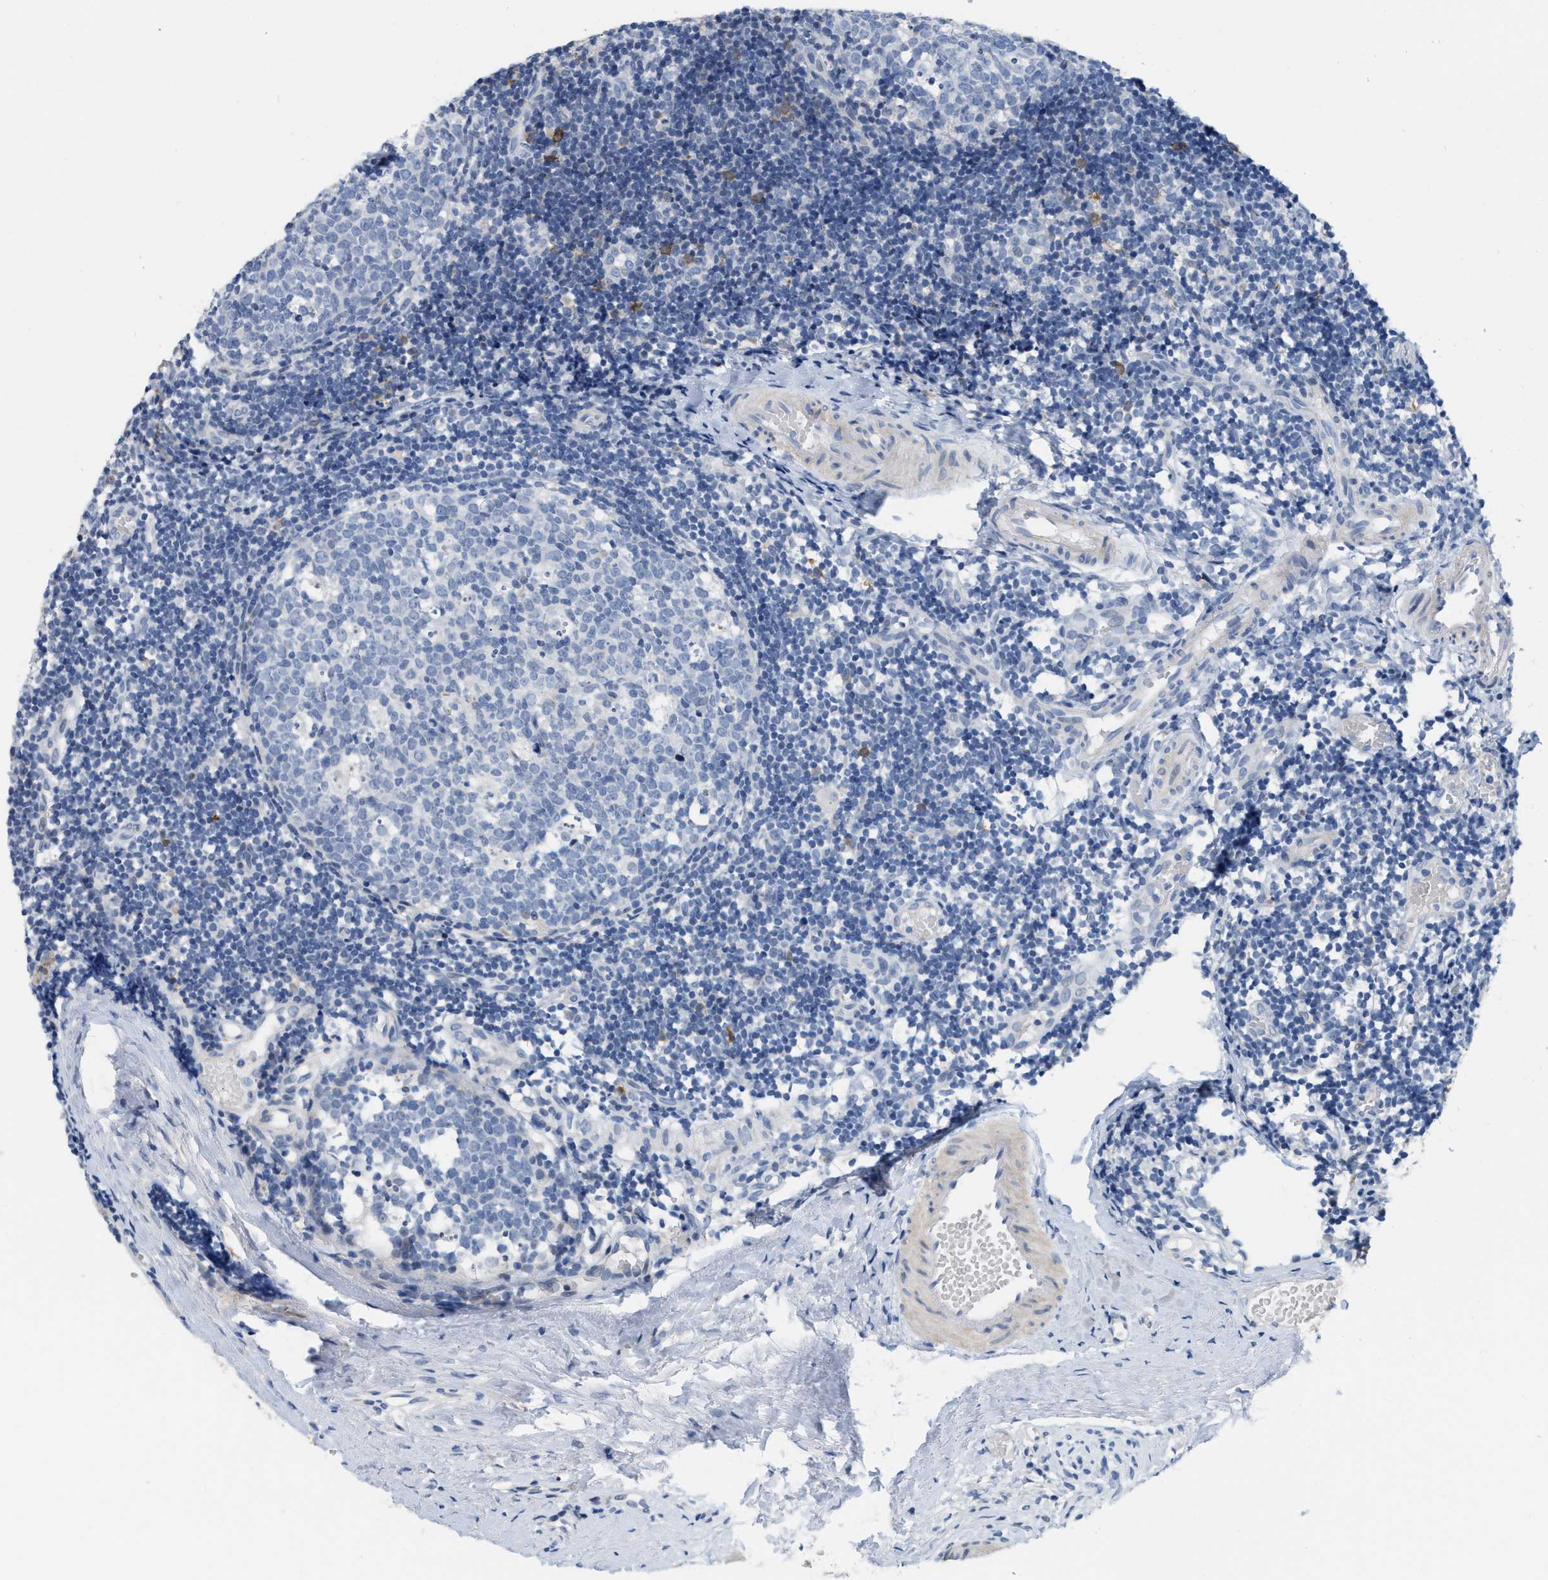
{"staining": {"intensity": "negative", "quantity": "none", "location": "none"}, "tissue": "tonsil", "cell_type": "Germinal center cells", "image_type": "normal", "snomed": [{"axis": "morphology", "description": "Normal tissue, NOS"}, {"axis": "topography", "description": "Tonsil"}], "caption": "This is a photomicrograph of immunohistochemistry (IHC) staining of unremarkable tonsil, which shows no expression in germinal center cells. (Brightfield microscopy of DAB immunohistochemistry at high magnification).", "gene": "CRYM", "patient": {"sex": "female", "age": 19}}